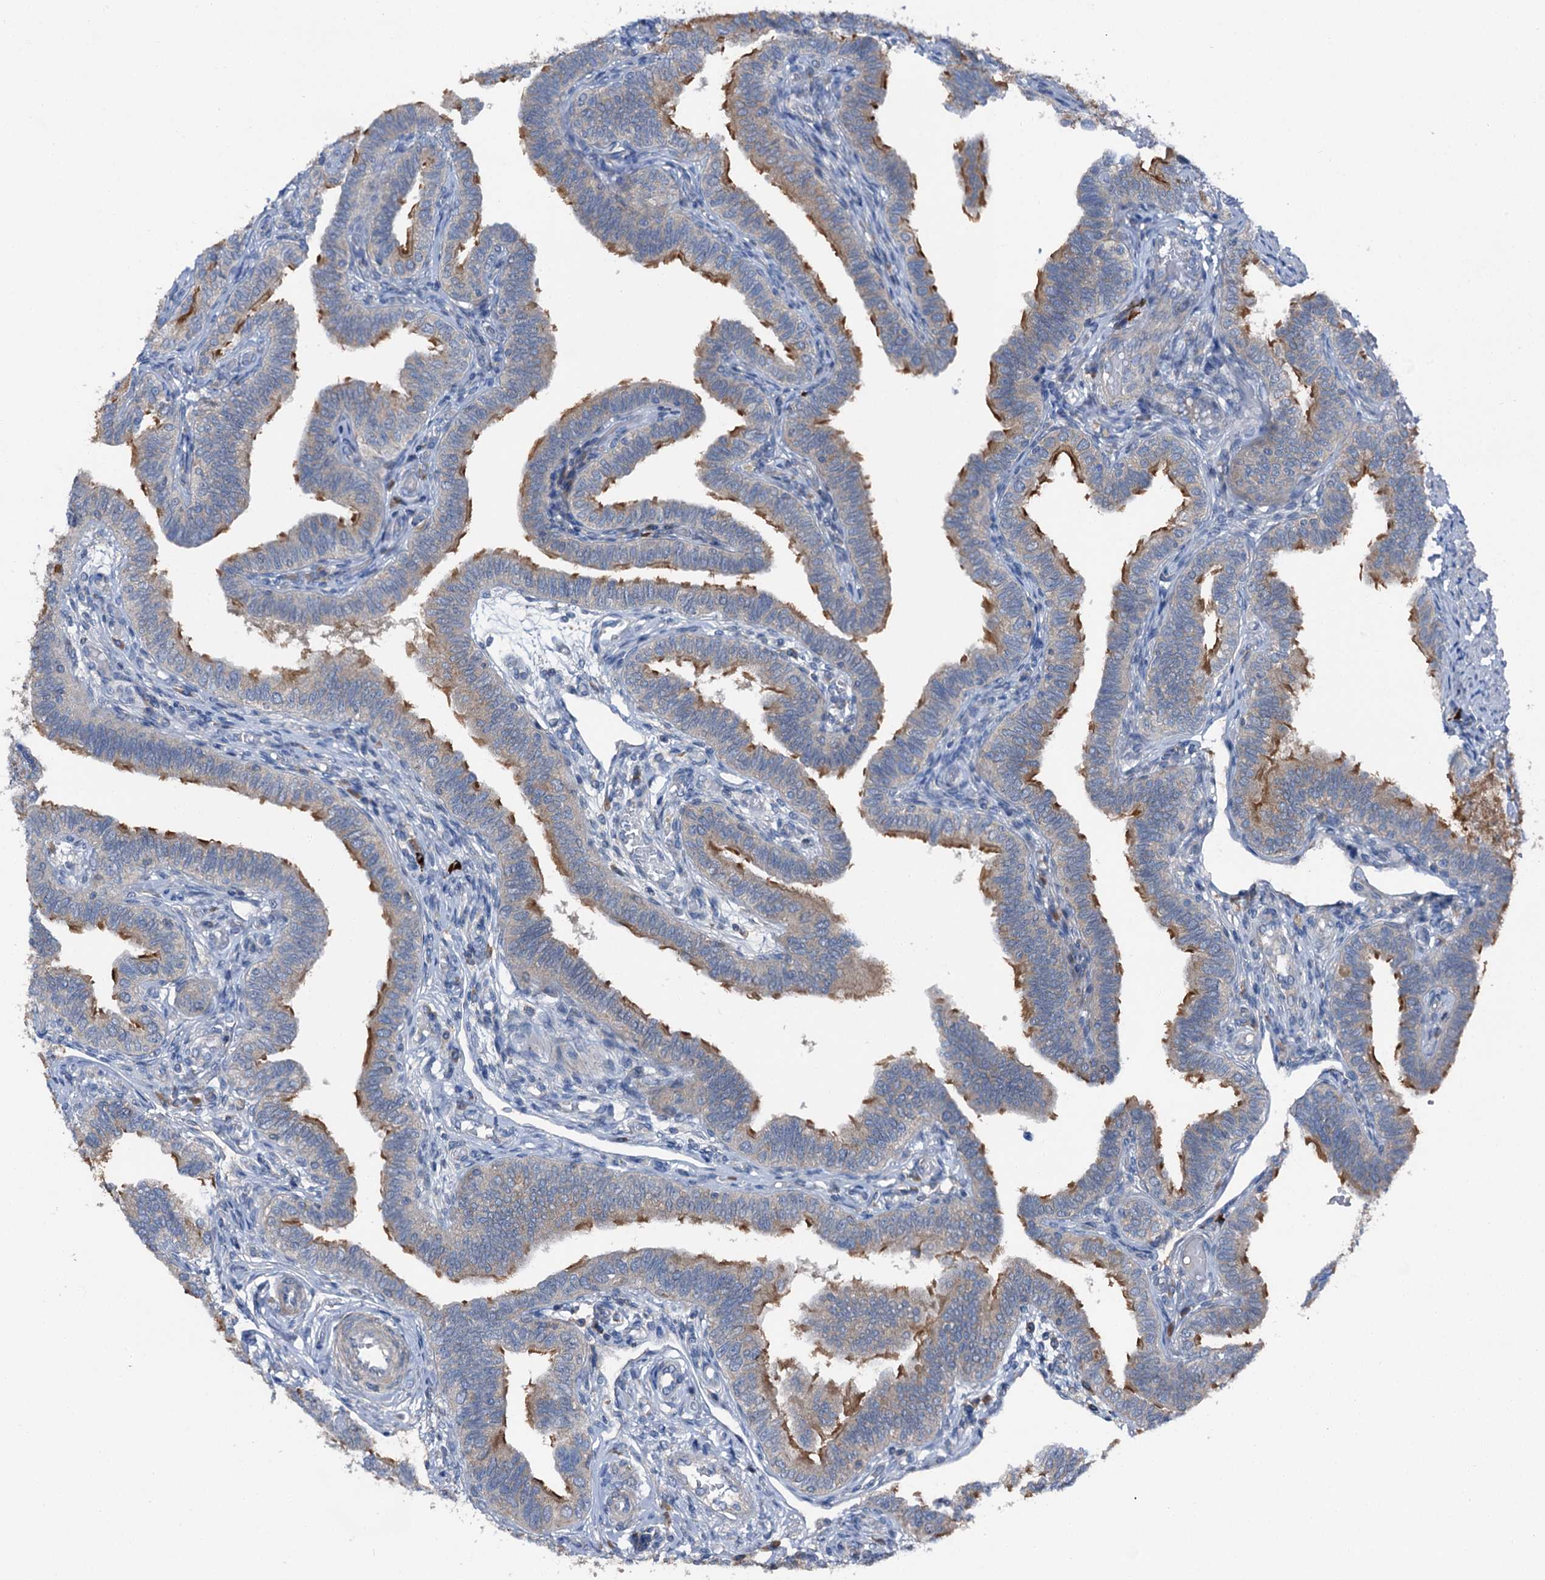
{"staining": {"intensity": "strong", "quantity": "<25%", "location": "cytoplasmic/membranous"}, "tissue": "fallopian tube", "cell_type": "Glandular cells", "image_type": "normal", "snomed": [{"axis": "morphology", "description": "Normal tissue, NOS"}, {"axis": "topography", "description": "Fallopian tube"}], "caption": "Approximately <25% of glandular cells in normal human fallopian tube display strong cytoplasmic/membranous protein staining as visualized by brown immunohistochemical staining.", "gene": "SLC22A25", "patient": {"sex": "female", "age": 39}}